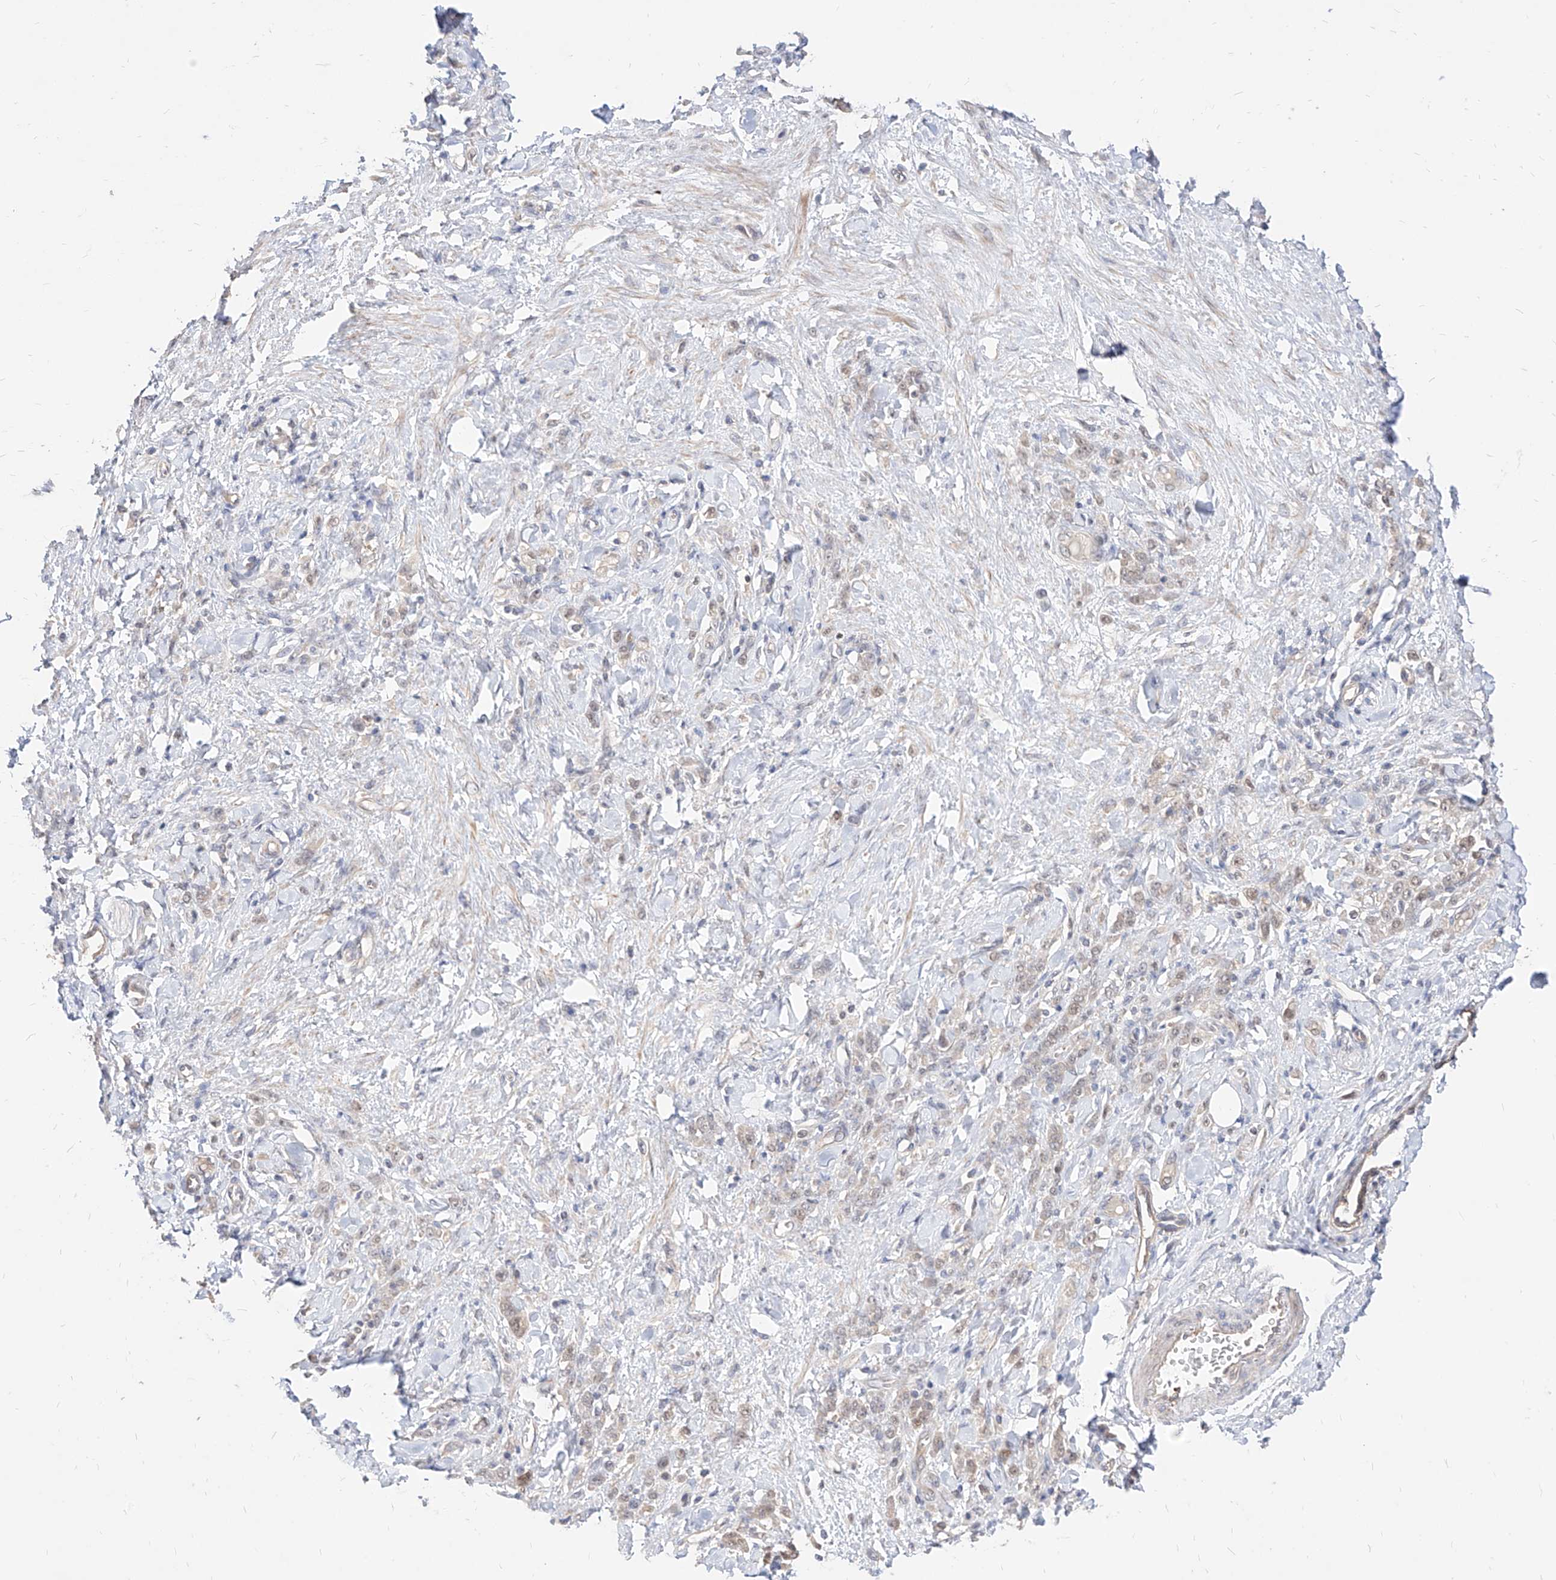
{"staining": {"intensity": "weak", "quantity": "<25%", "location": "cytoplasmic/membranous,nuclear"}, "tissue": "stomach cancer", "cell_type": "Tumor cells", "image_type": "cancer", "snomed": [{"axis": "morphology", "description": "Normal tissue, NOS"}, {"axis": "morphology", "description": "Adenocarcinoma, NOS"}, {"axis": "topography", "description": "Stomach"}], "caption": "Tumor cells show no significant protein positivity in stomach cancer. Nuclei are stained in blue.", "gene": "TSNAX", "patient": {"sex": "male", "age": 82}}